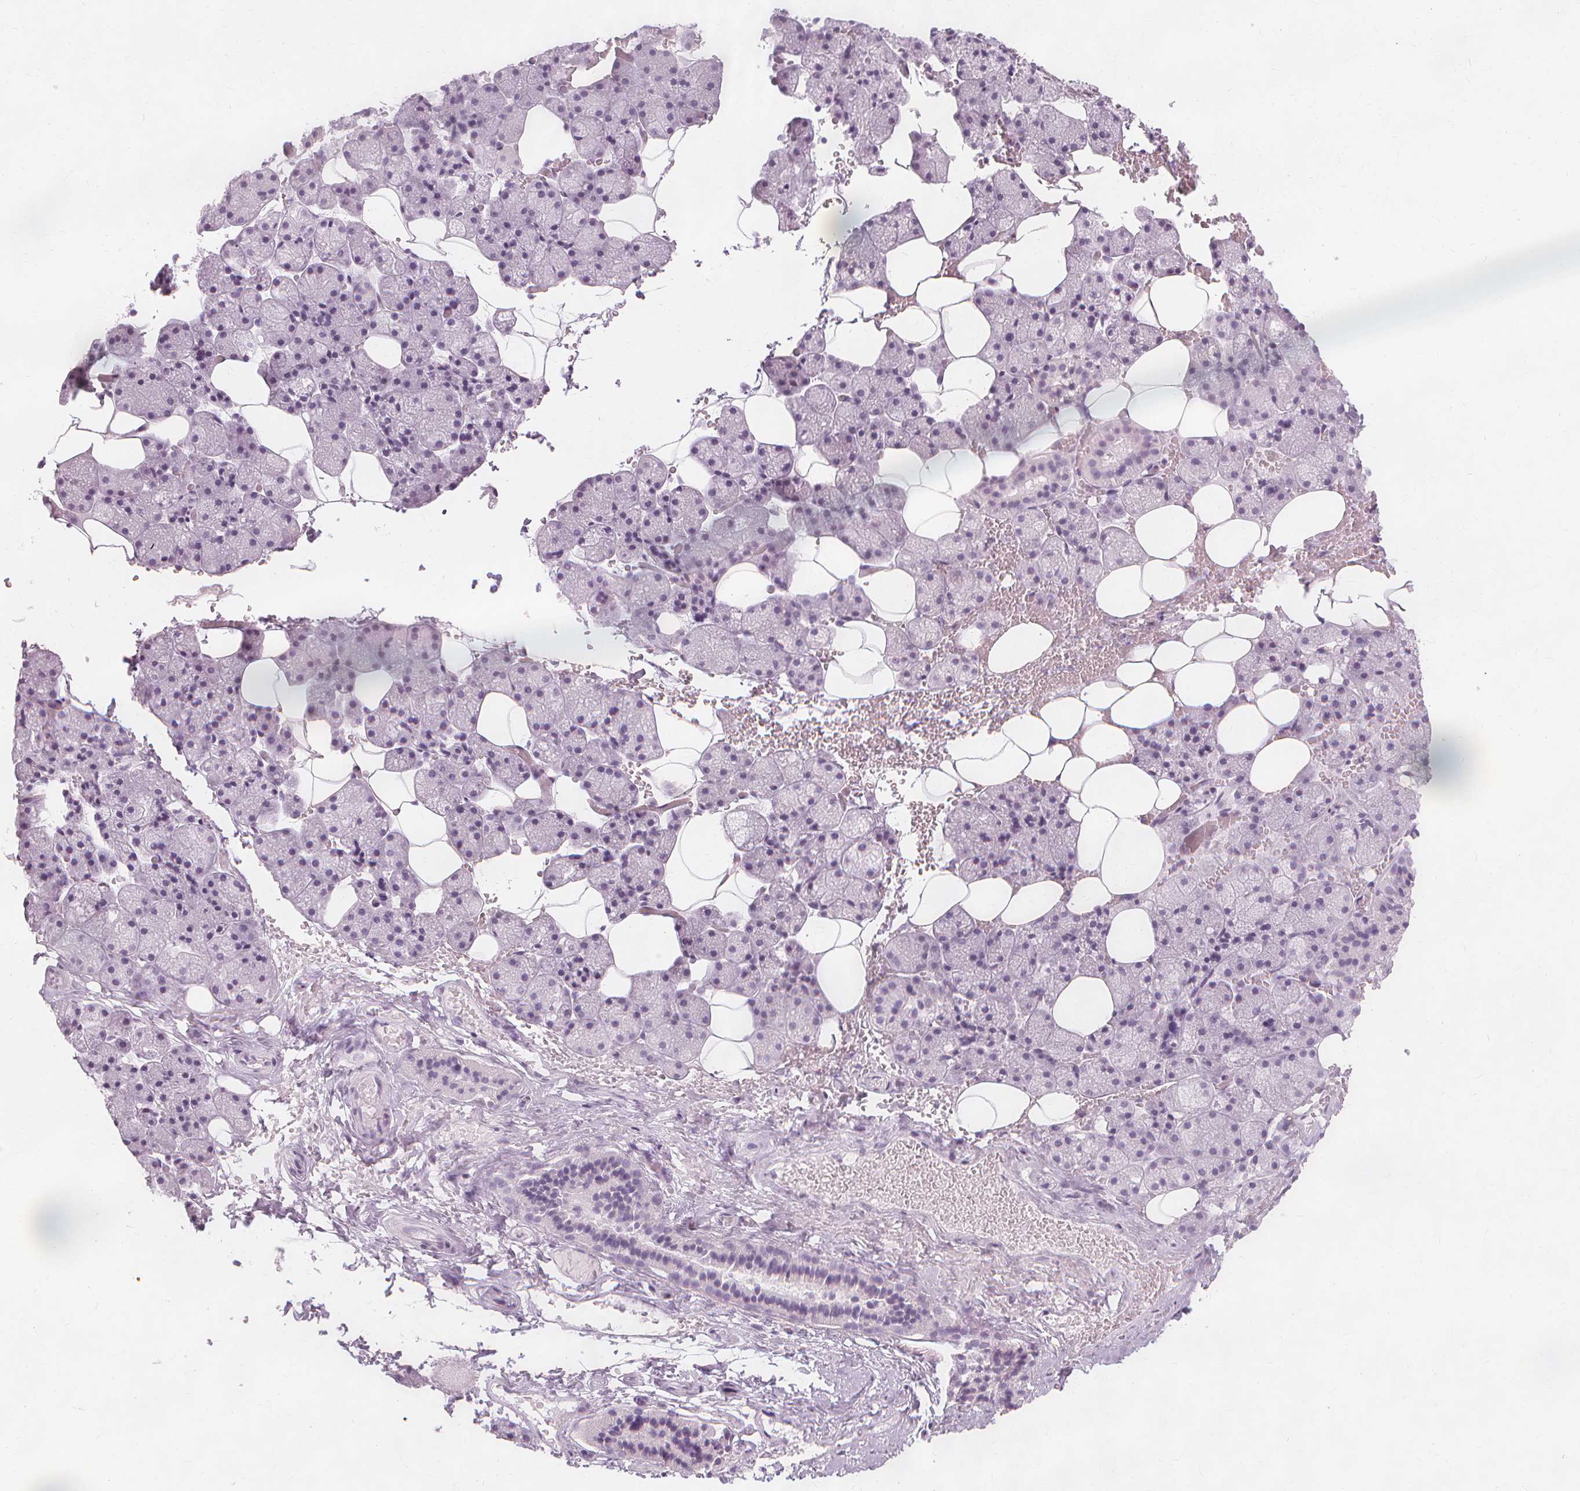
{"staining": {"intensity": "negative", "quantity": "none", "location": "none"}, "tissue": "salivary gland", "cell_type": "Glandular cells", "image_type": "normal", "snomed": [{"axis": "morphology", "description": "Normal tissue, NOS"}, {"axis": "topography", "description": "Salivary gland"}, {"axis": "topography", "description": "Peripheral nerve tissue"}], "caption": "An IHC micrograph of benign salivary gland is shown. There is no staining in glandular cells of salivary gland.", "gene": "TFF1", "patient": {"sex": "male", "age": 38}}